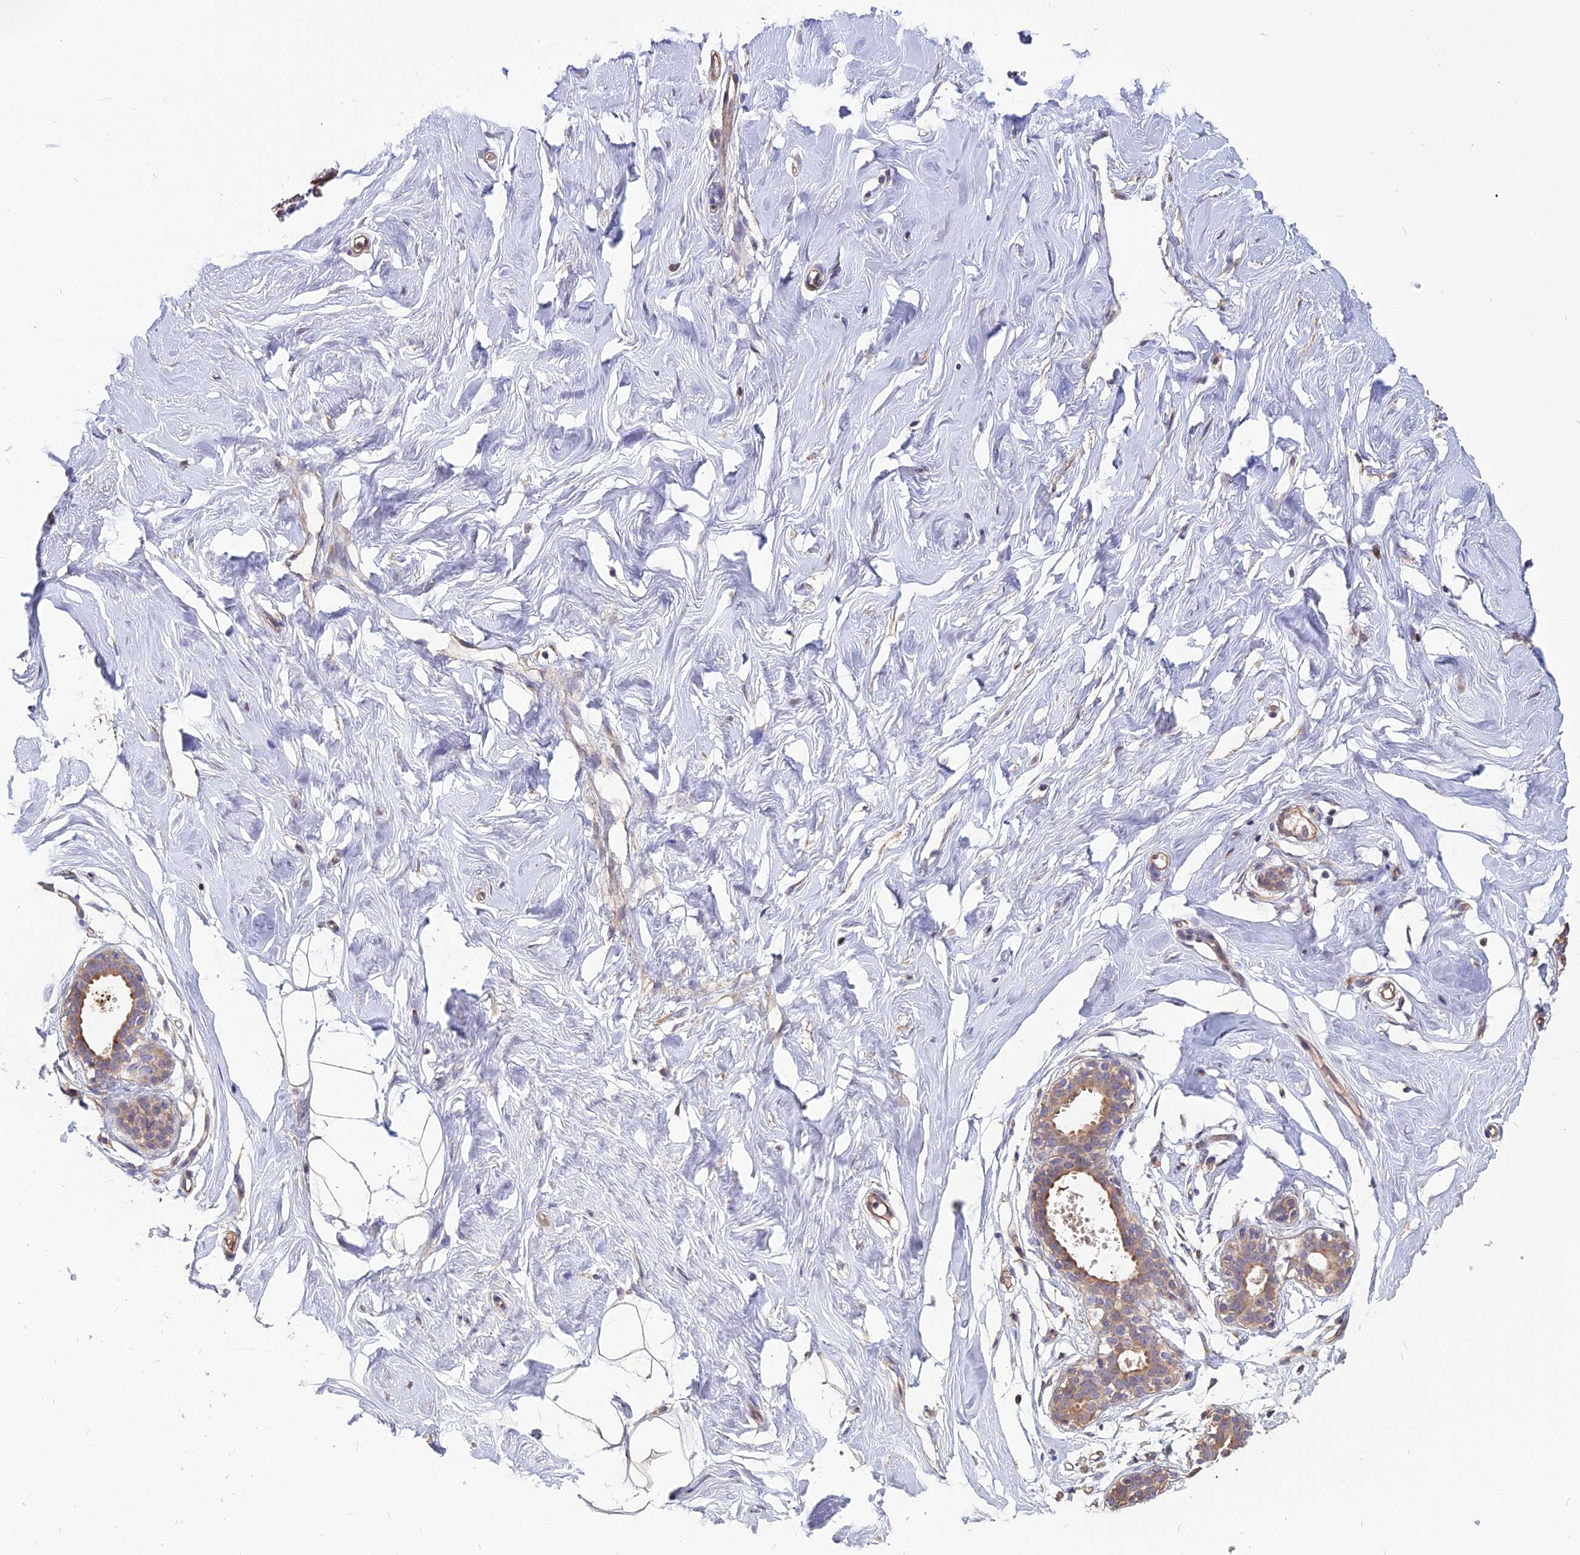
{"staining": {"intensity": "weak", "quantity": "25%-75%", "location": "cytoplasmic/membranous"}, "tissue": "breast", "cell_type": "Adipocytes", "image_type": "normal", "snomed": [{"axis": "morphology", "description": "Normal tissue, NOS"}, {"axis": "morphology", "description": "Adenoma, NOS"}, {"axis": "topography", "description": "Breast"}], "caption": "Immunohistochemistry (IHC) (DAB) staining of benign human breast demonstrates weak cytoplasmic/membranous protein expression in about 25%-75% of adipocytes.", "gene": "CARMIL2", "patient": {"sex": "female", "age": 23}}